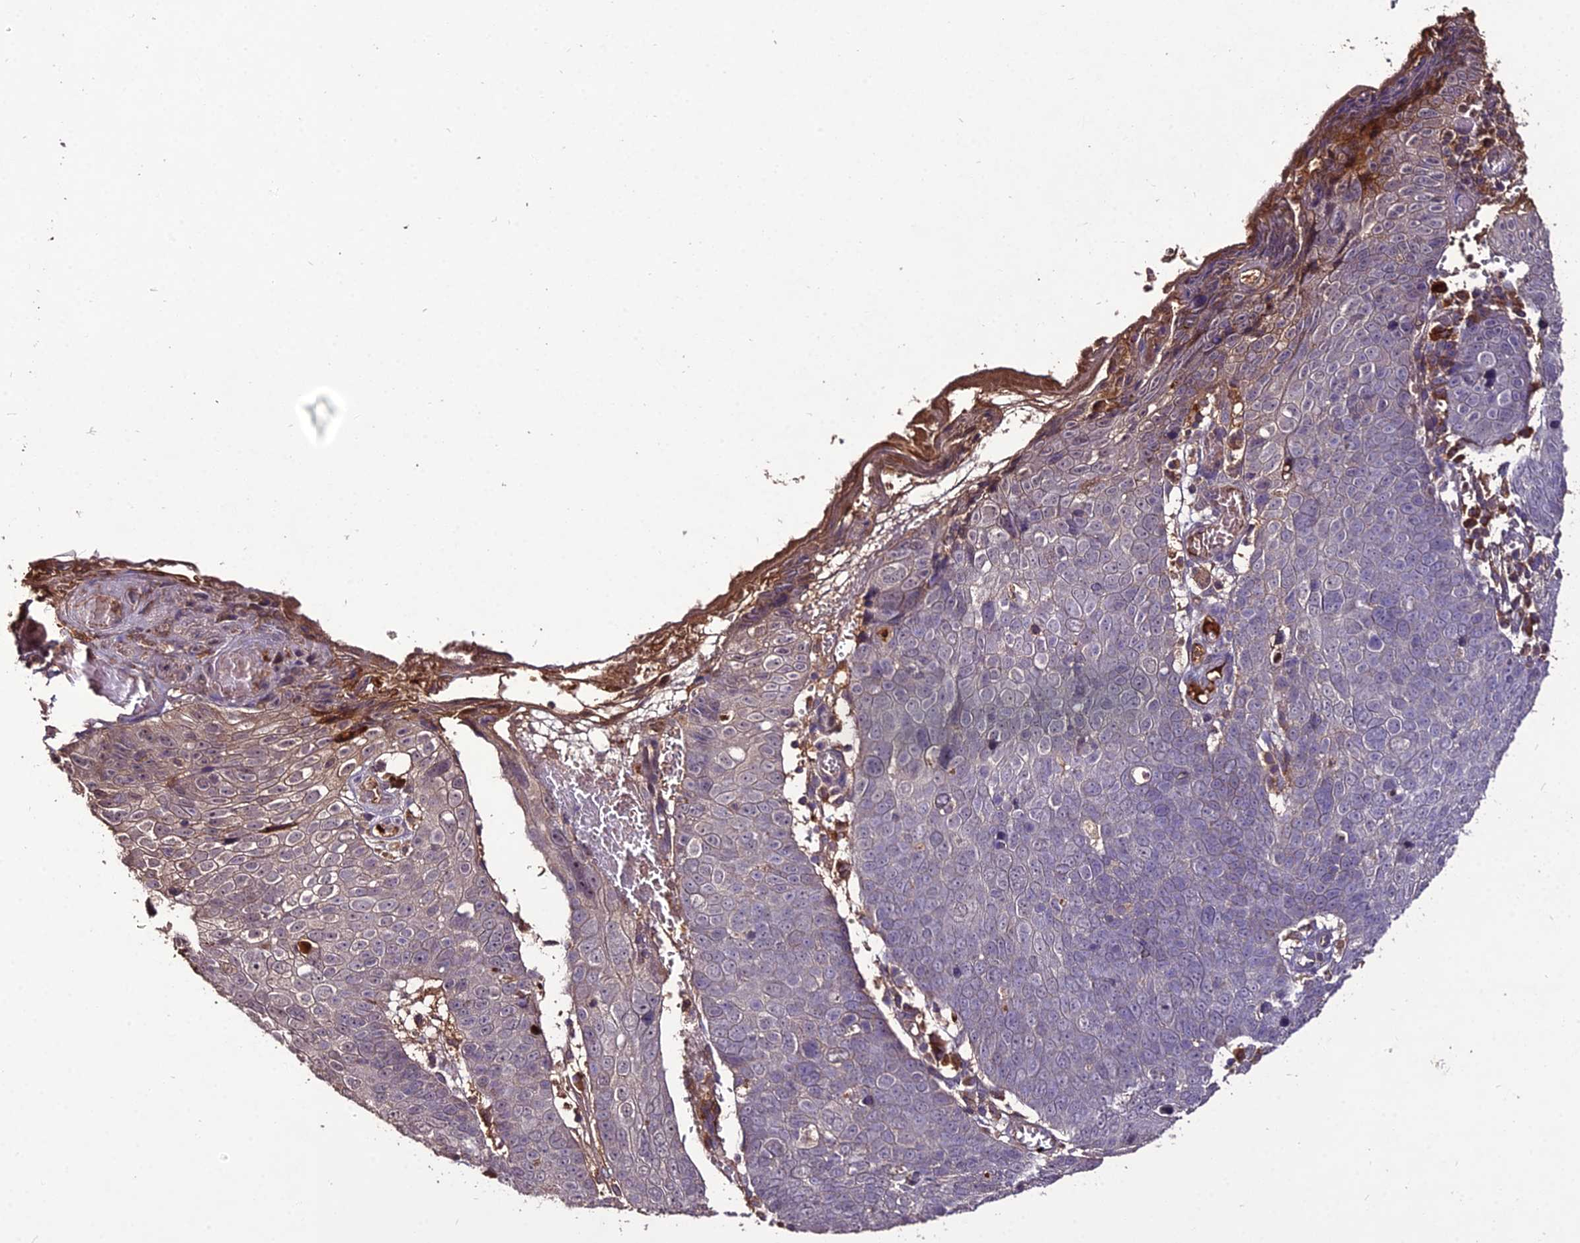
{"staining": {"intensity": "negative", "quantity": "none", "location": "none"}, "tissue": "skin cancer", "cell_type": "Tumor cells", "image_type": "cancer", "snomed": [{"axis": "morphology", "description": "Squamous cell carcinoma, NOS"}, {"axis": "topography", "description": "Skin"}], "caption": "Skin cancer was stained to show a protein in brown. There is no significant positivity in tumor cells.", "gene": "KCTD16", "patient": {"sex": "male", "age": 71}}